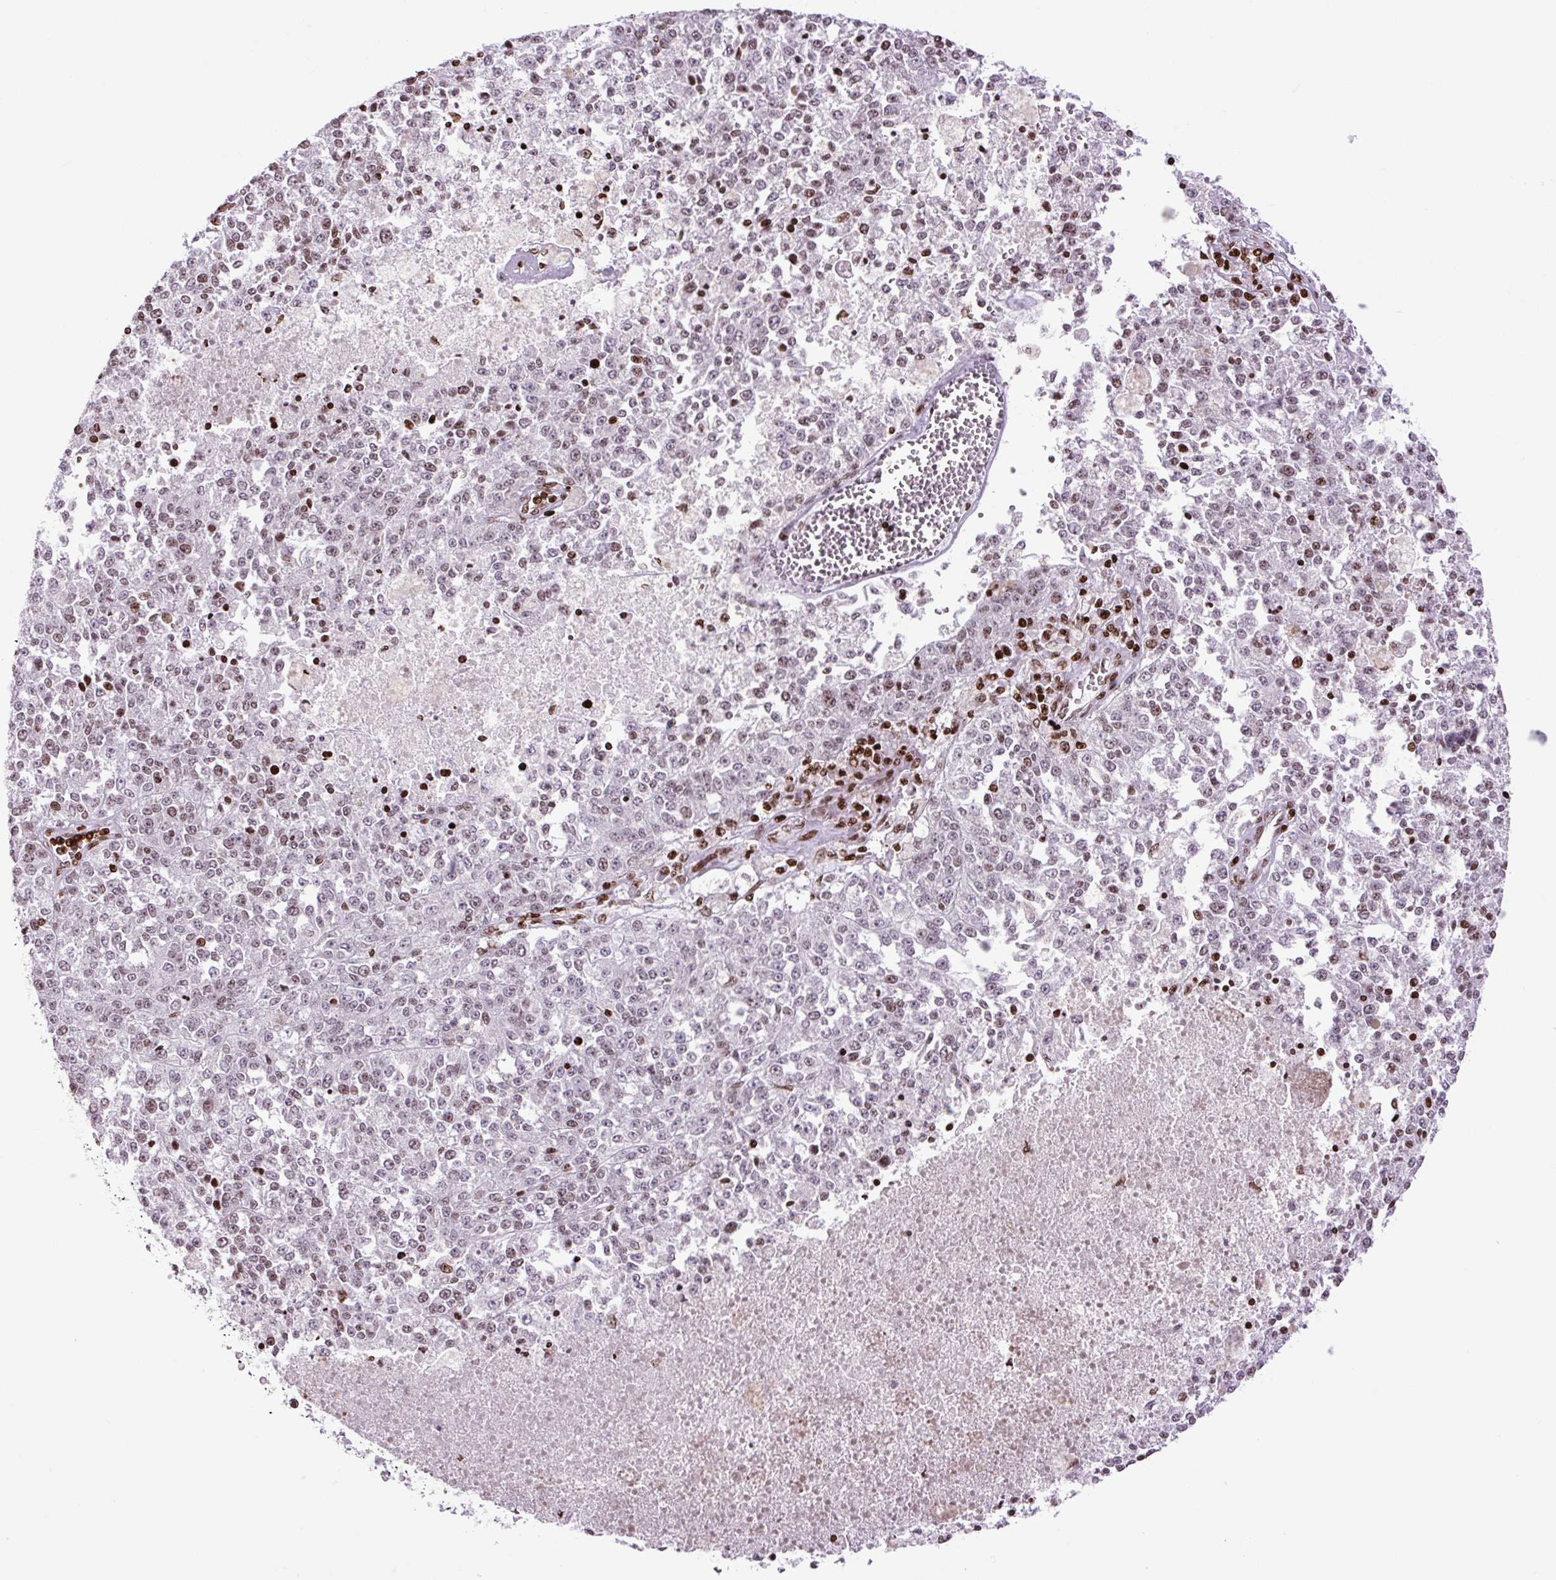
{"staining": {"intensity": "negative", "quantity": "none", "location": "none"}, "tissue": "melanoma", "cell_type": "Tumor cells", "image_type": "cancer", "snomed": [{"axis": "morphology", "description": "Malignant melanoma, NOS"}, {"axis": "topography", "description": "Skin"}], "caption": "The IHC micrograph has no significant staining in tumor cells of malignant melanoma tissue. (Brightfield microscopy of DAB immunohistochemistry (IHC) at high magnification).", "gene": "H1-3", "patient": {"sex": "female", "age": 64}}